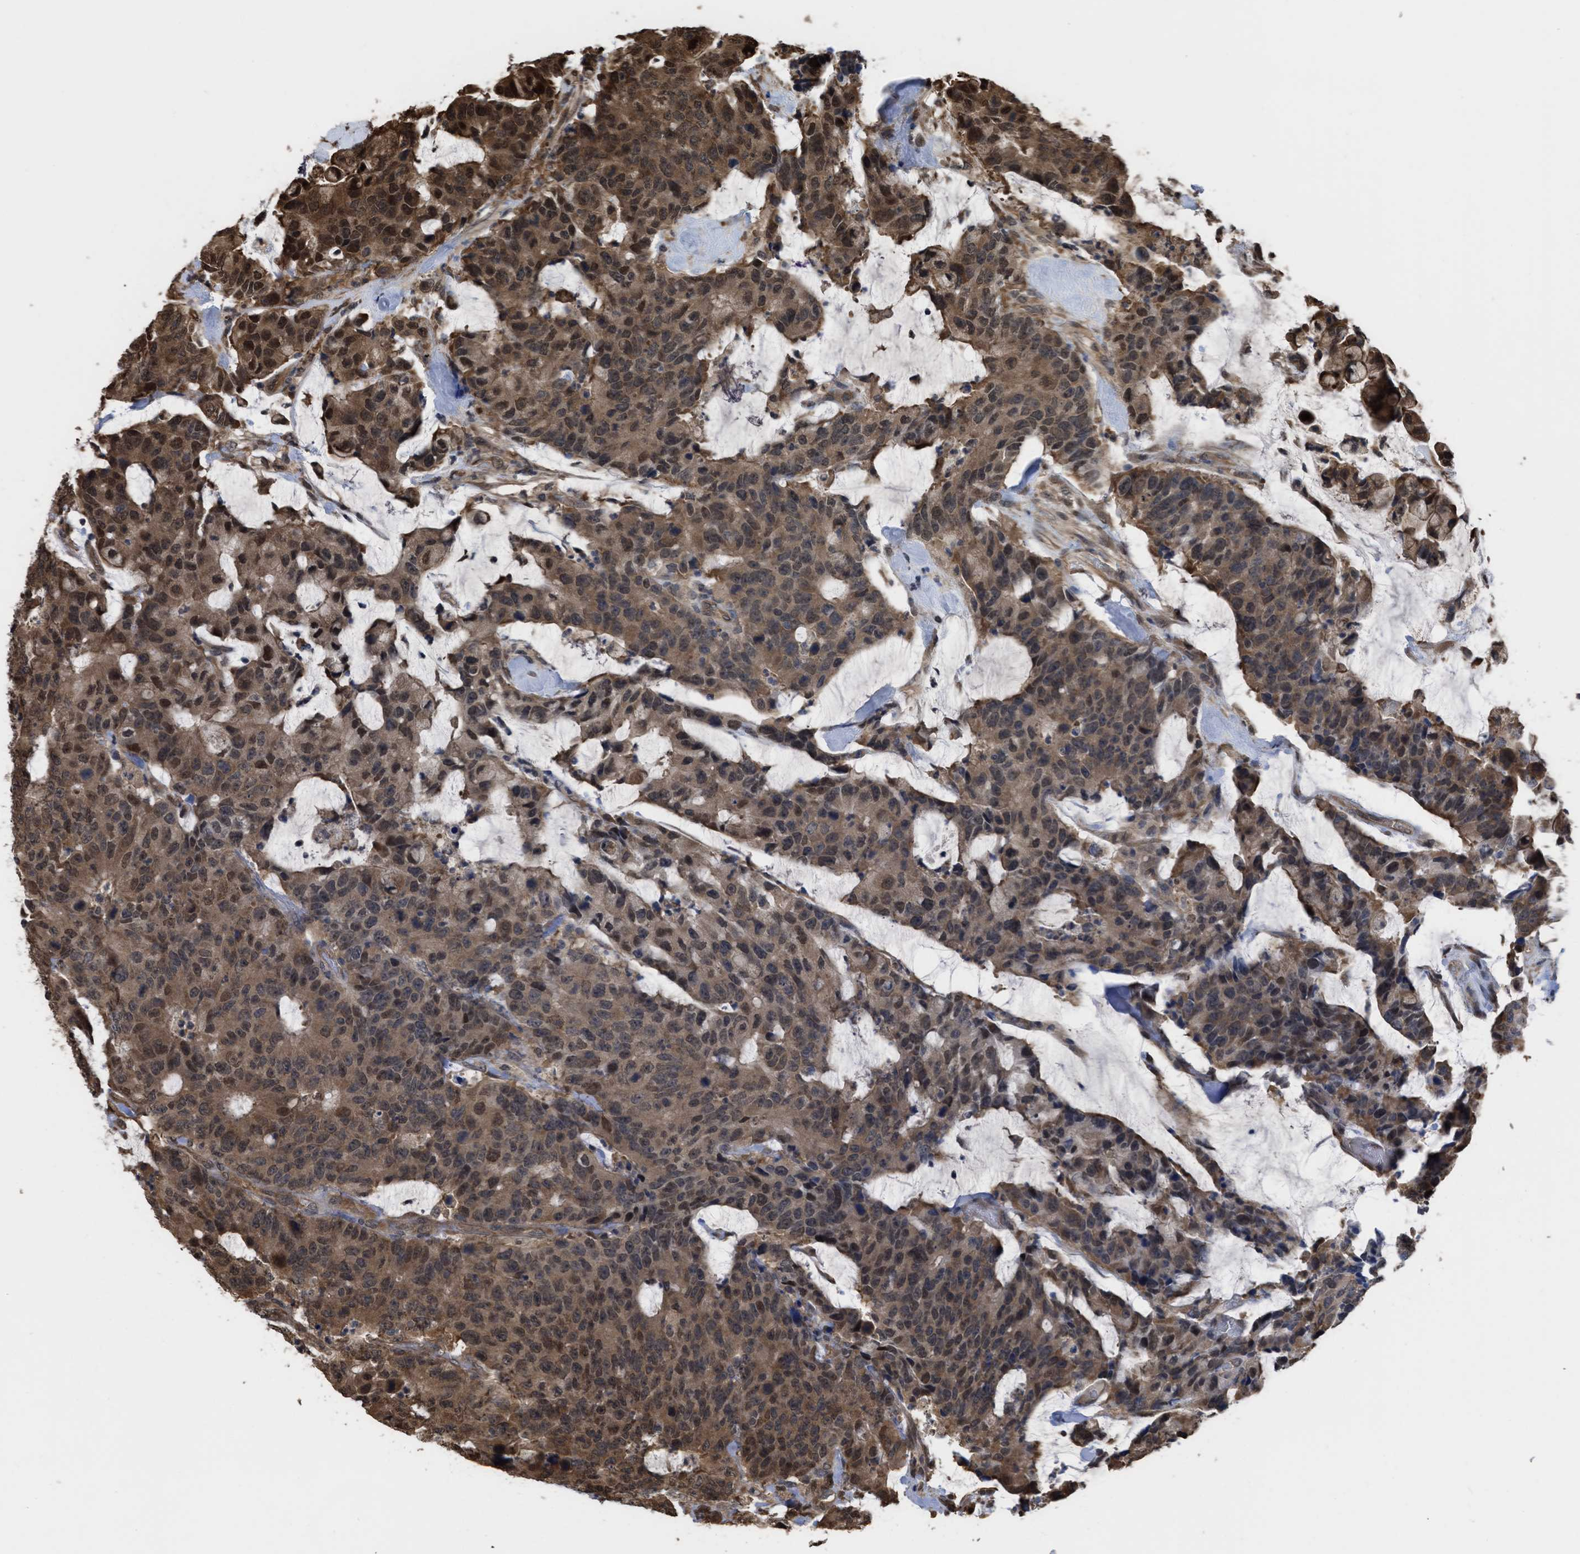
{"staining": {"intensity": "moderate", "quantity": ">75%", "location": "cytoplasmic/membranous,nuclear"}, "tissue": "colorectal cancer", "cell_type": "Tumor cells", "image_type": "cancer", "snomed": [{"axis": "morphology", "description": "Adenocarcinoma, NOS"}, {"axis": "topography", "description": "Colon"}], "caption": "This micrograph exhibits immunohistochemistry staining of human colorectal cancer (adenocarcinoma), with medium moderate cytoplasmic/membranous and nuclear staining in about >75% of tumor cells.", "gene": "YWHAG", "patient": {"sex": "female", "age": 86}}